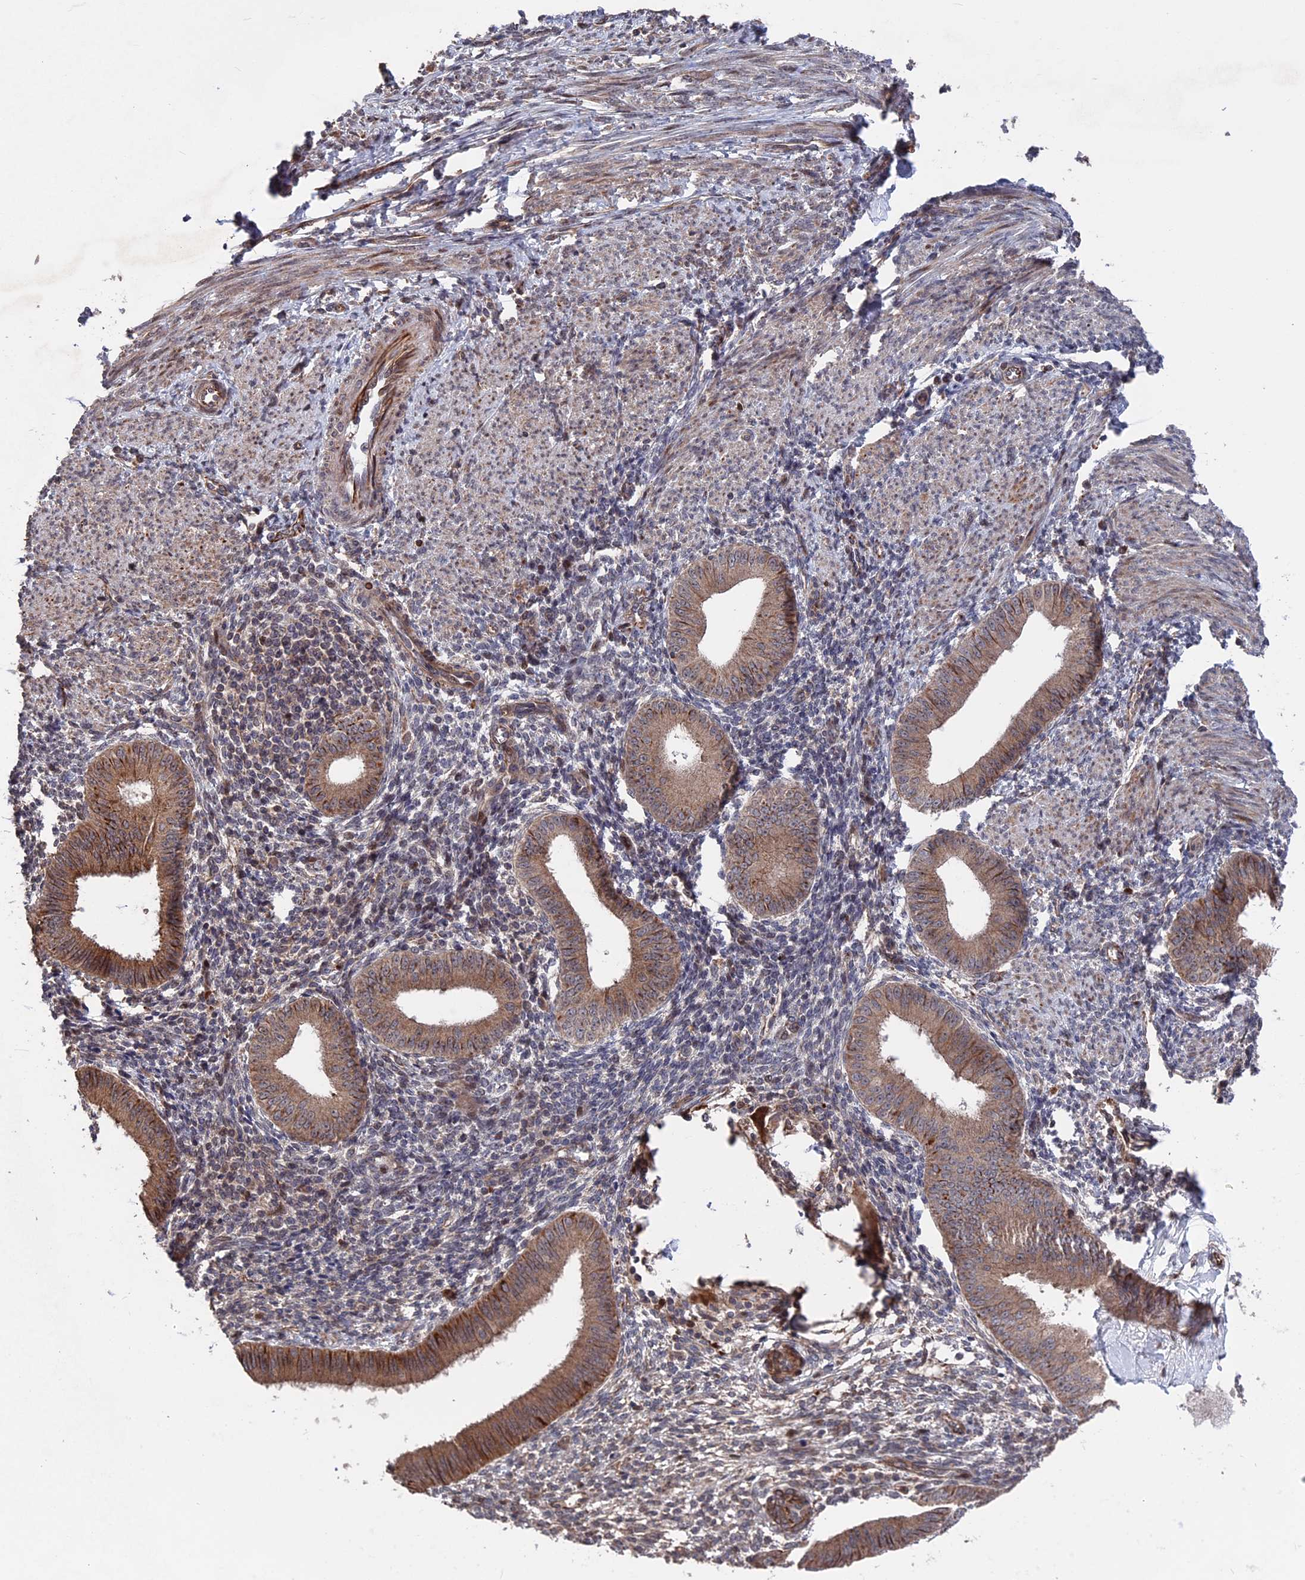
{"staining": {"intensity": "weak", "quantity": "<25%", "location": "cytoplasmic/membranous"}, "tissue": "endometrium", "cell_type": "Cells in endometrial stroma", "image_type": "normal", "snomed": [{"axis": "morphology", "description": "Normal tissue, NOS"}, {"axis": "topography", "description": "Uterus"}, {"axis": "topography", "description": "Endometrium"}], "caption": "Photomicrograph shows no significant protein positivity in cells in endometrial stroma of unremarkable endometrium.", "gene": "PLA2G15", "patient": {"sex": "female", "age": 48}}